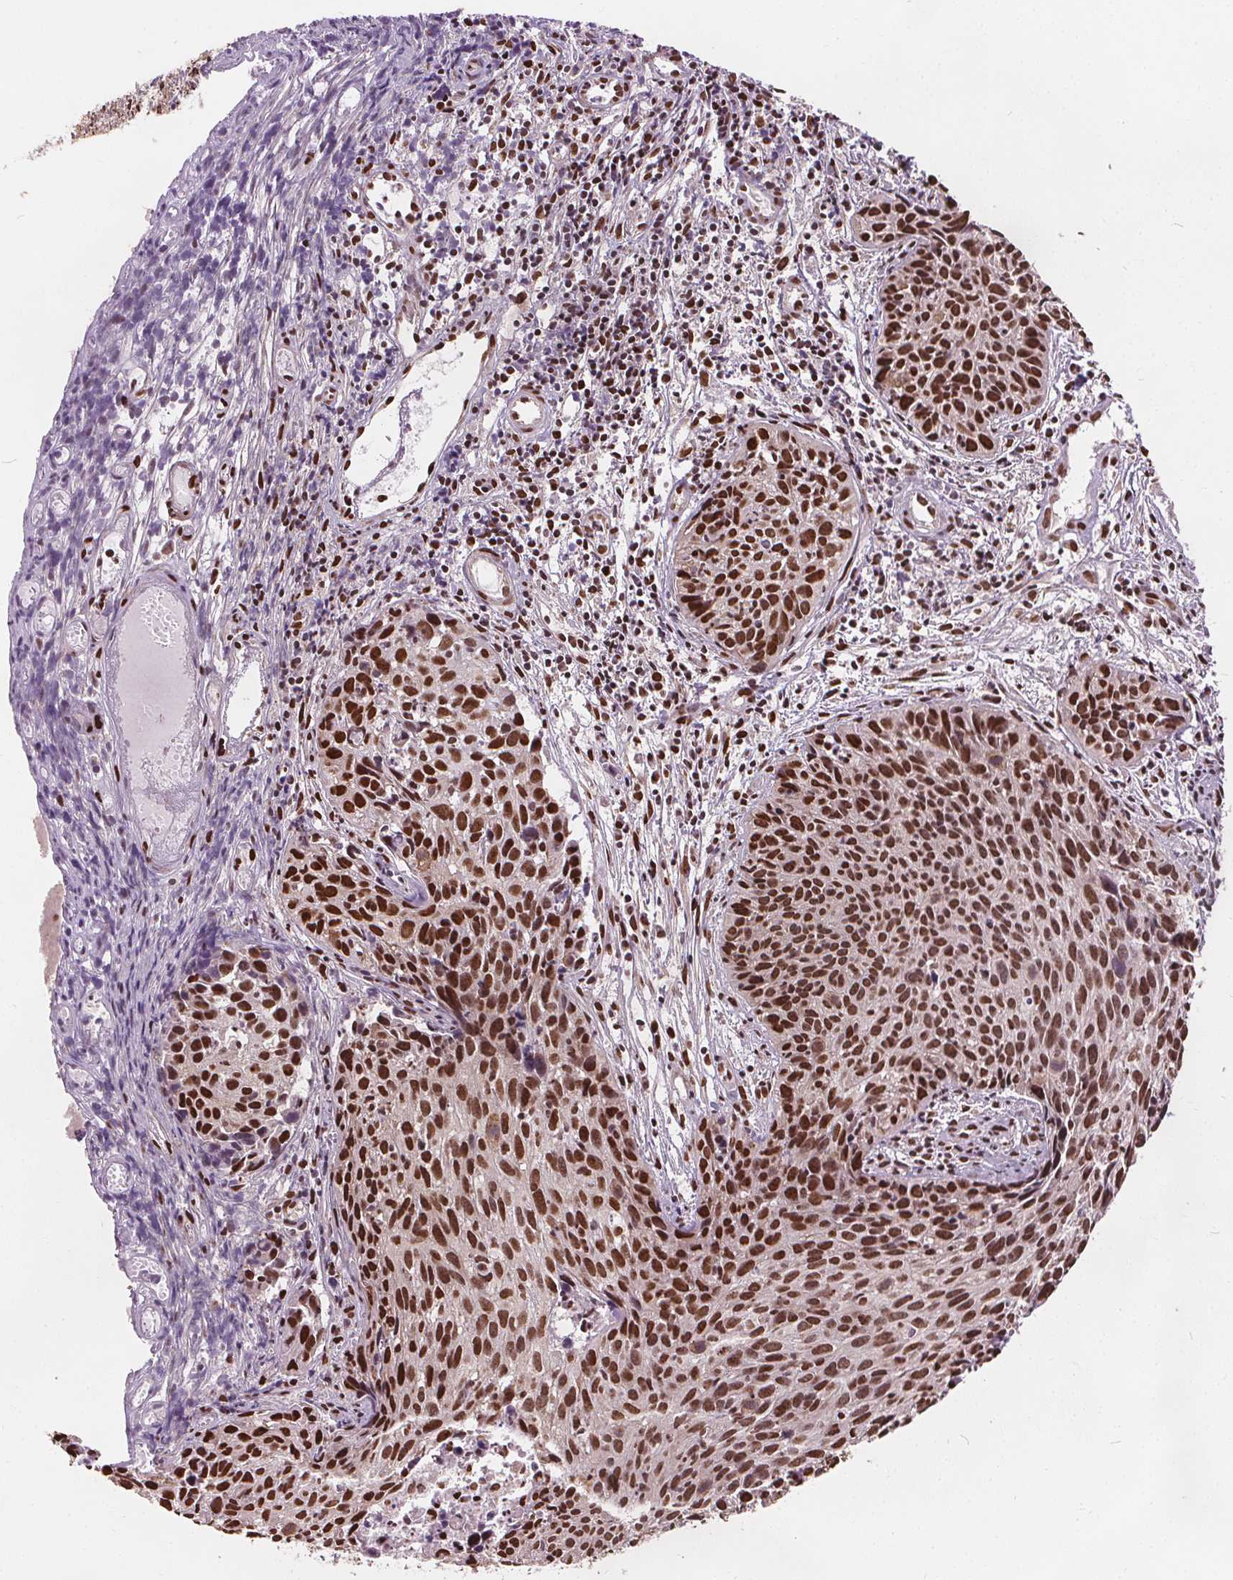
{"staining": {"intensity": "strong", "quantity": ">75%", "location": "nuclear"}, "tissue": "cervical cancer", "cell_type": "Tumor cells", "image_type": "cancer", "snomed": [{"axis": "morphology", "description": "Squamous cell carcinoma, NOS"}, {"axis": "topography", "description": "Cervix"}], "caption": "The micrograph reveals a brown stain indicating the presence of a protein in the nuclear of tumor cells in squamous cell carcinoma (cervical).", "gene": "ISLR2", "patient": {"sex": "female", "age": 30}}